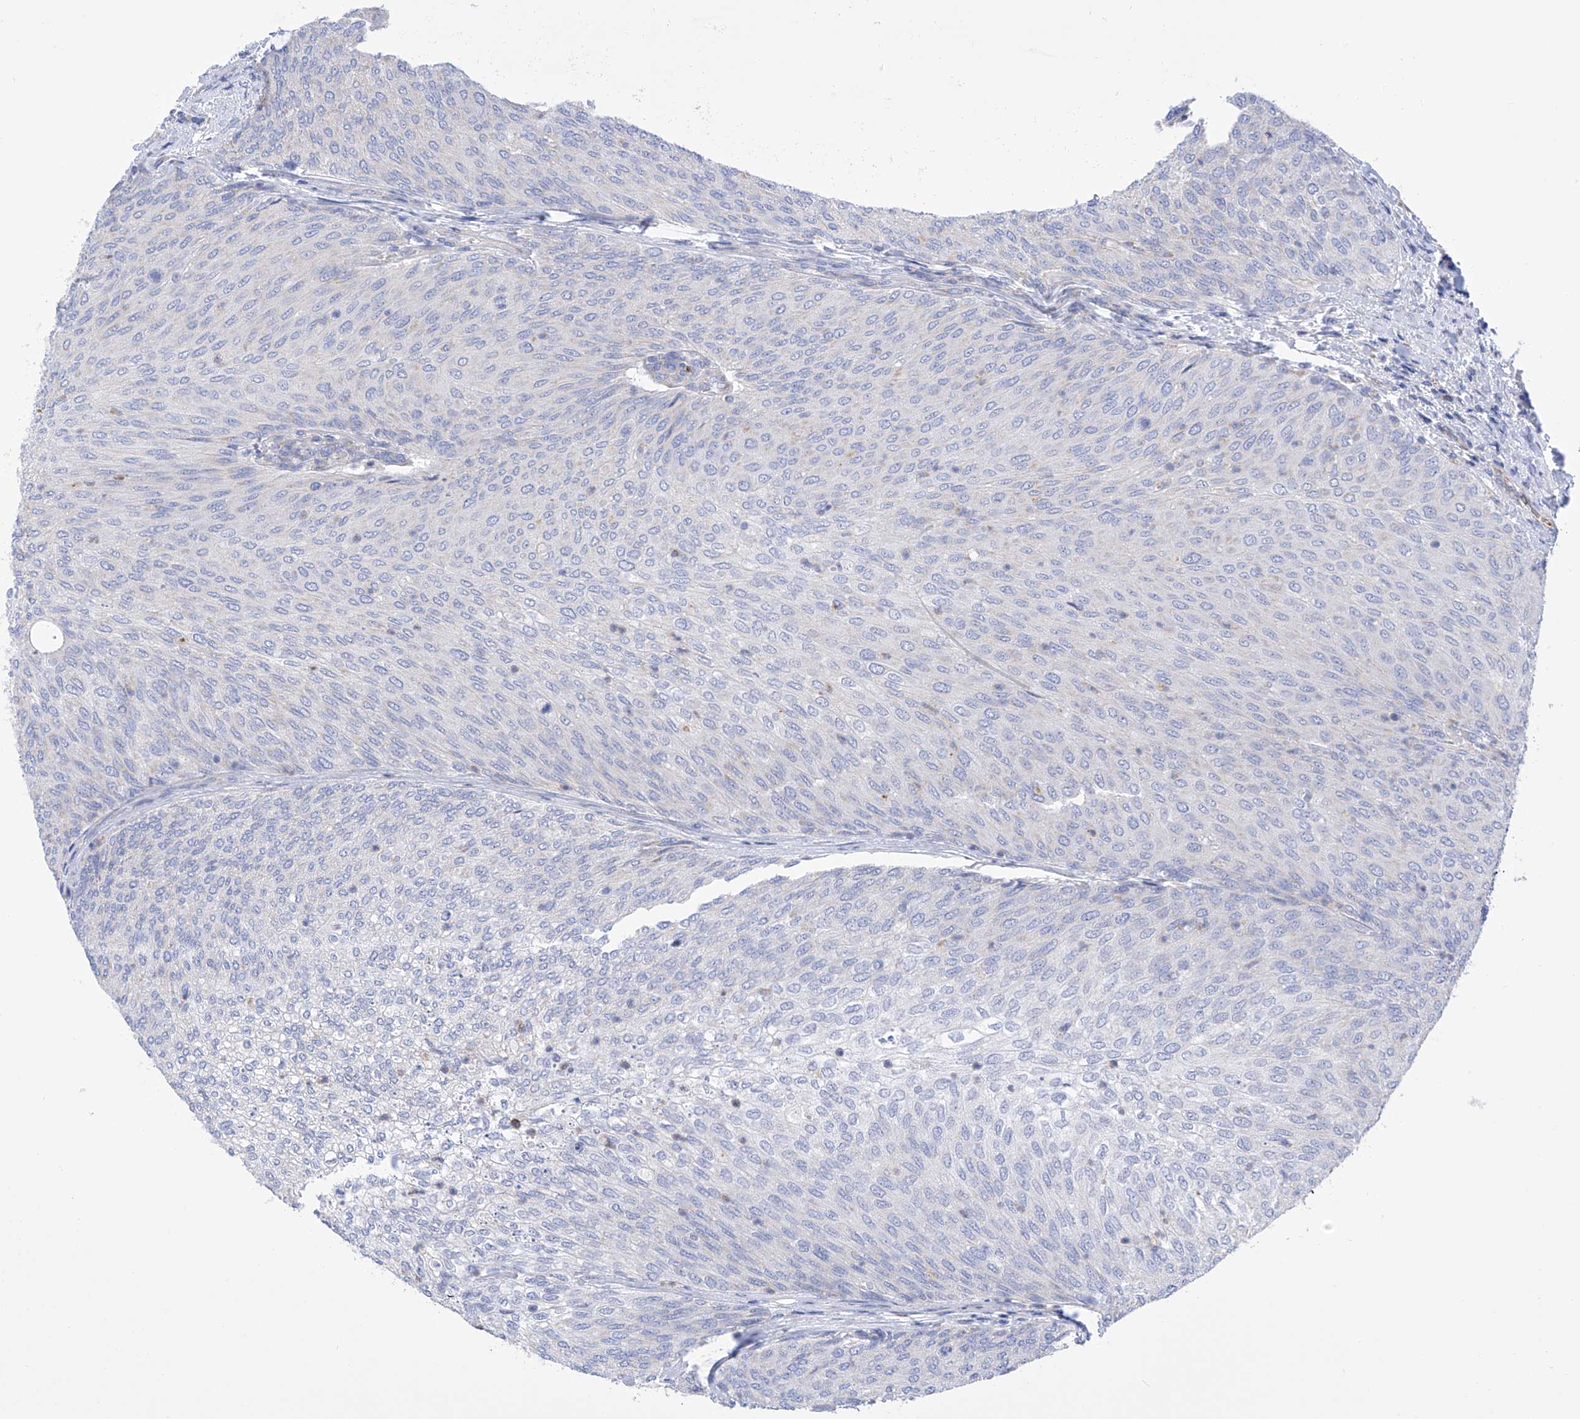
{"staining": {"intensity": "negative", "quantity": "none", "location": "none"}, "tissue": "urothelial cancer", "cell_type": "Tumor cells", "image_type": "cancer", "snomed": [{"axis": "morphology", "description": "Urothelial carcinoma, Low grade"}, {"axis": "topography", "description": "Urinary bladder"}], "caption": "A high-resolution micrograph shows IHC staining of urothelial cancer, which reveals no significant staining in tumor cells.", "gene": "FLG", "patient": {"sex": "female", "age": 79}}